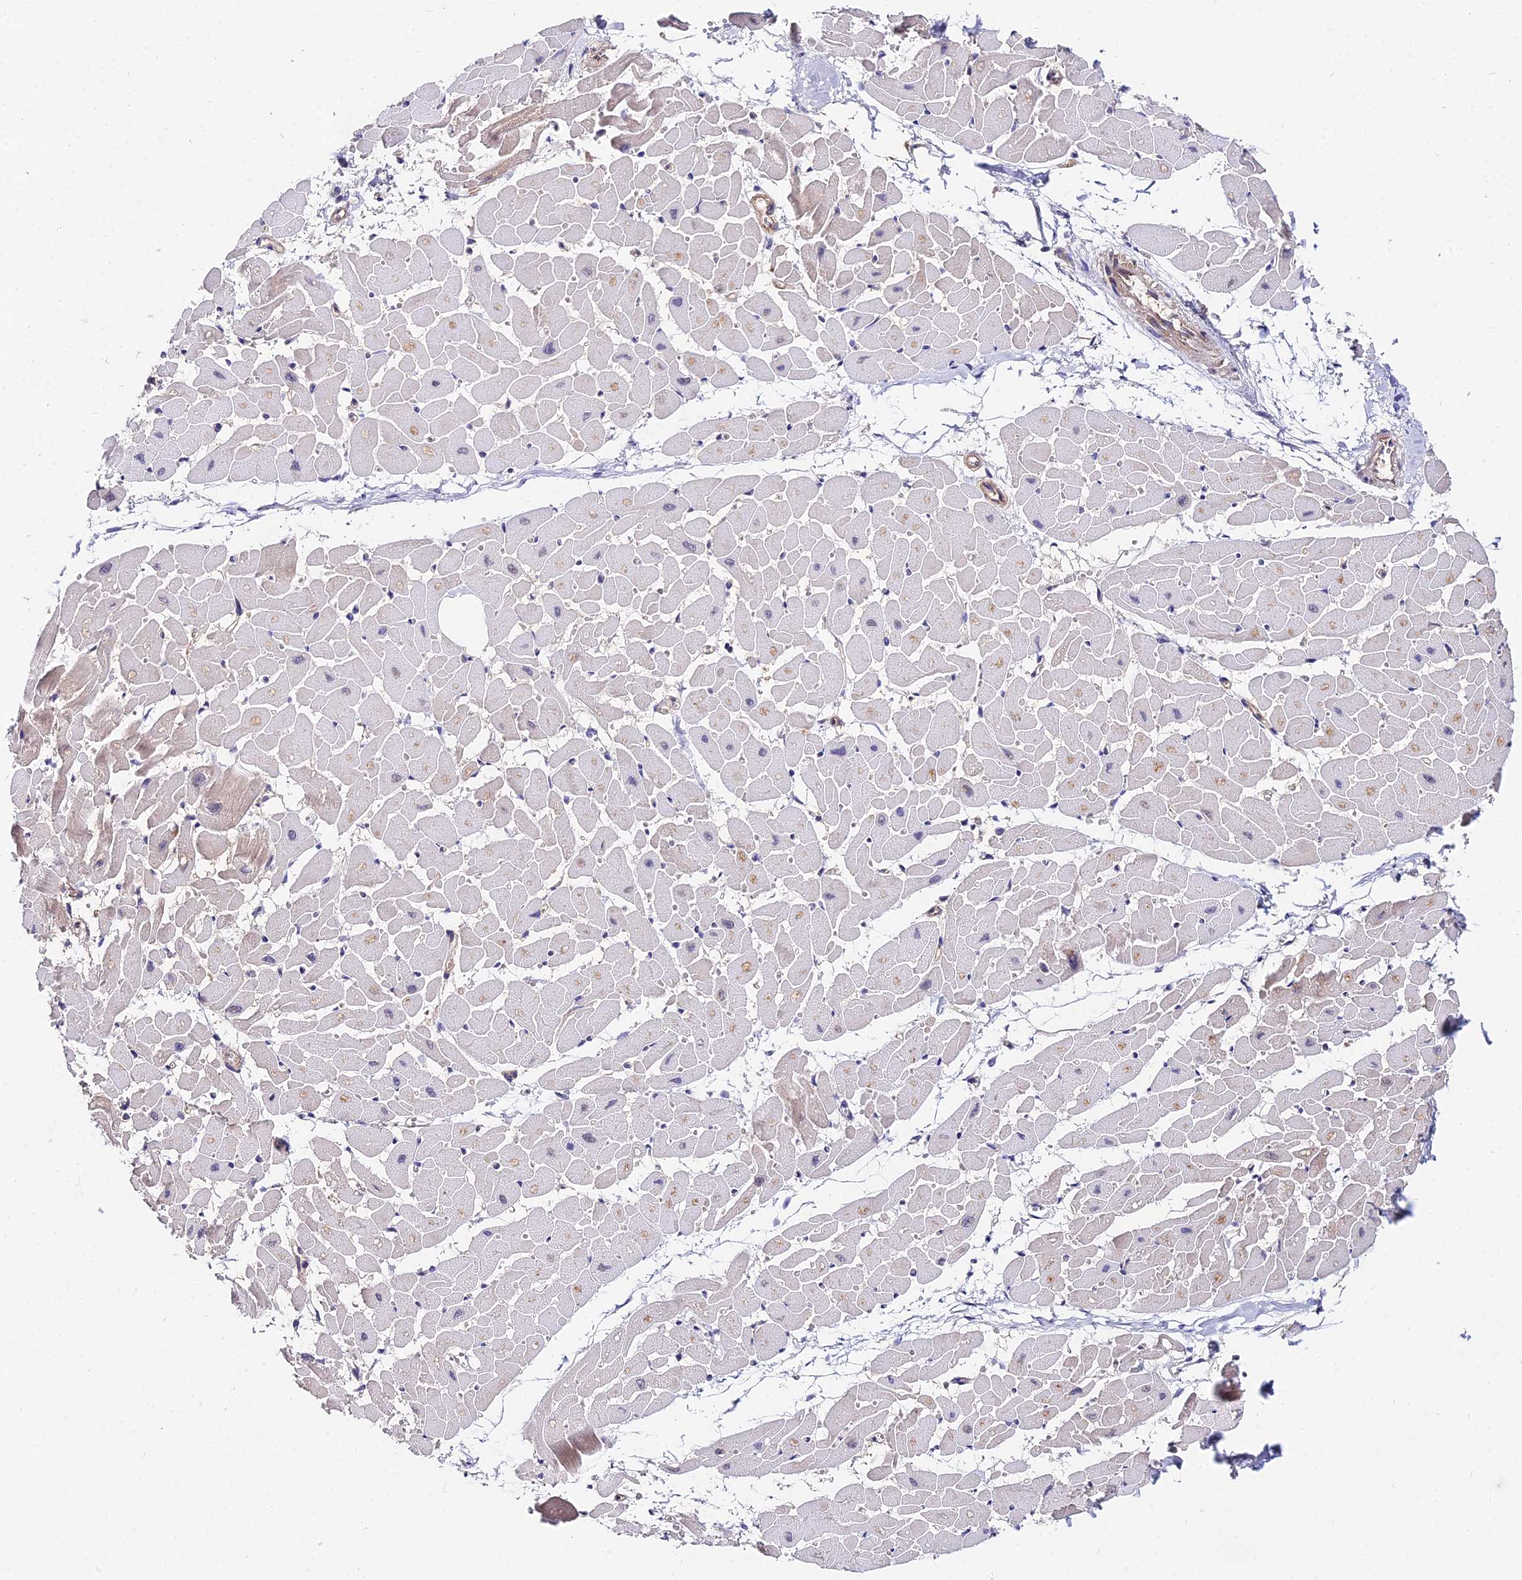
{"staining": {"intensity": "weak", "quantity": "<25%", "location": "cytoplasmic/membranous"}, "tissue": "heart muscle", "cell_type": "Cardiomyocytes", "image_type": "normal", "snomed": [{"axis": "morphology", "description": "Normal tissue, NOS"}, {"axis": "topography", "description": "Heart"}], "caption": "This histopathology image is of normal heart muscle stained with immunohistochemistry (IHC) to label a protein in brown with the nuclei are counter-stained blue. There is no staining in cardiomyocytes.", "gene": "PPP2R2A", "patient": {"sex": "female", "age": 19}}